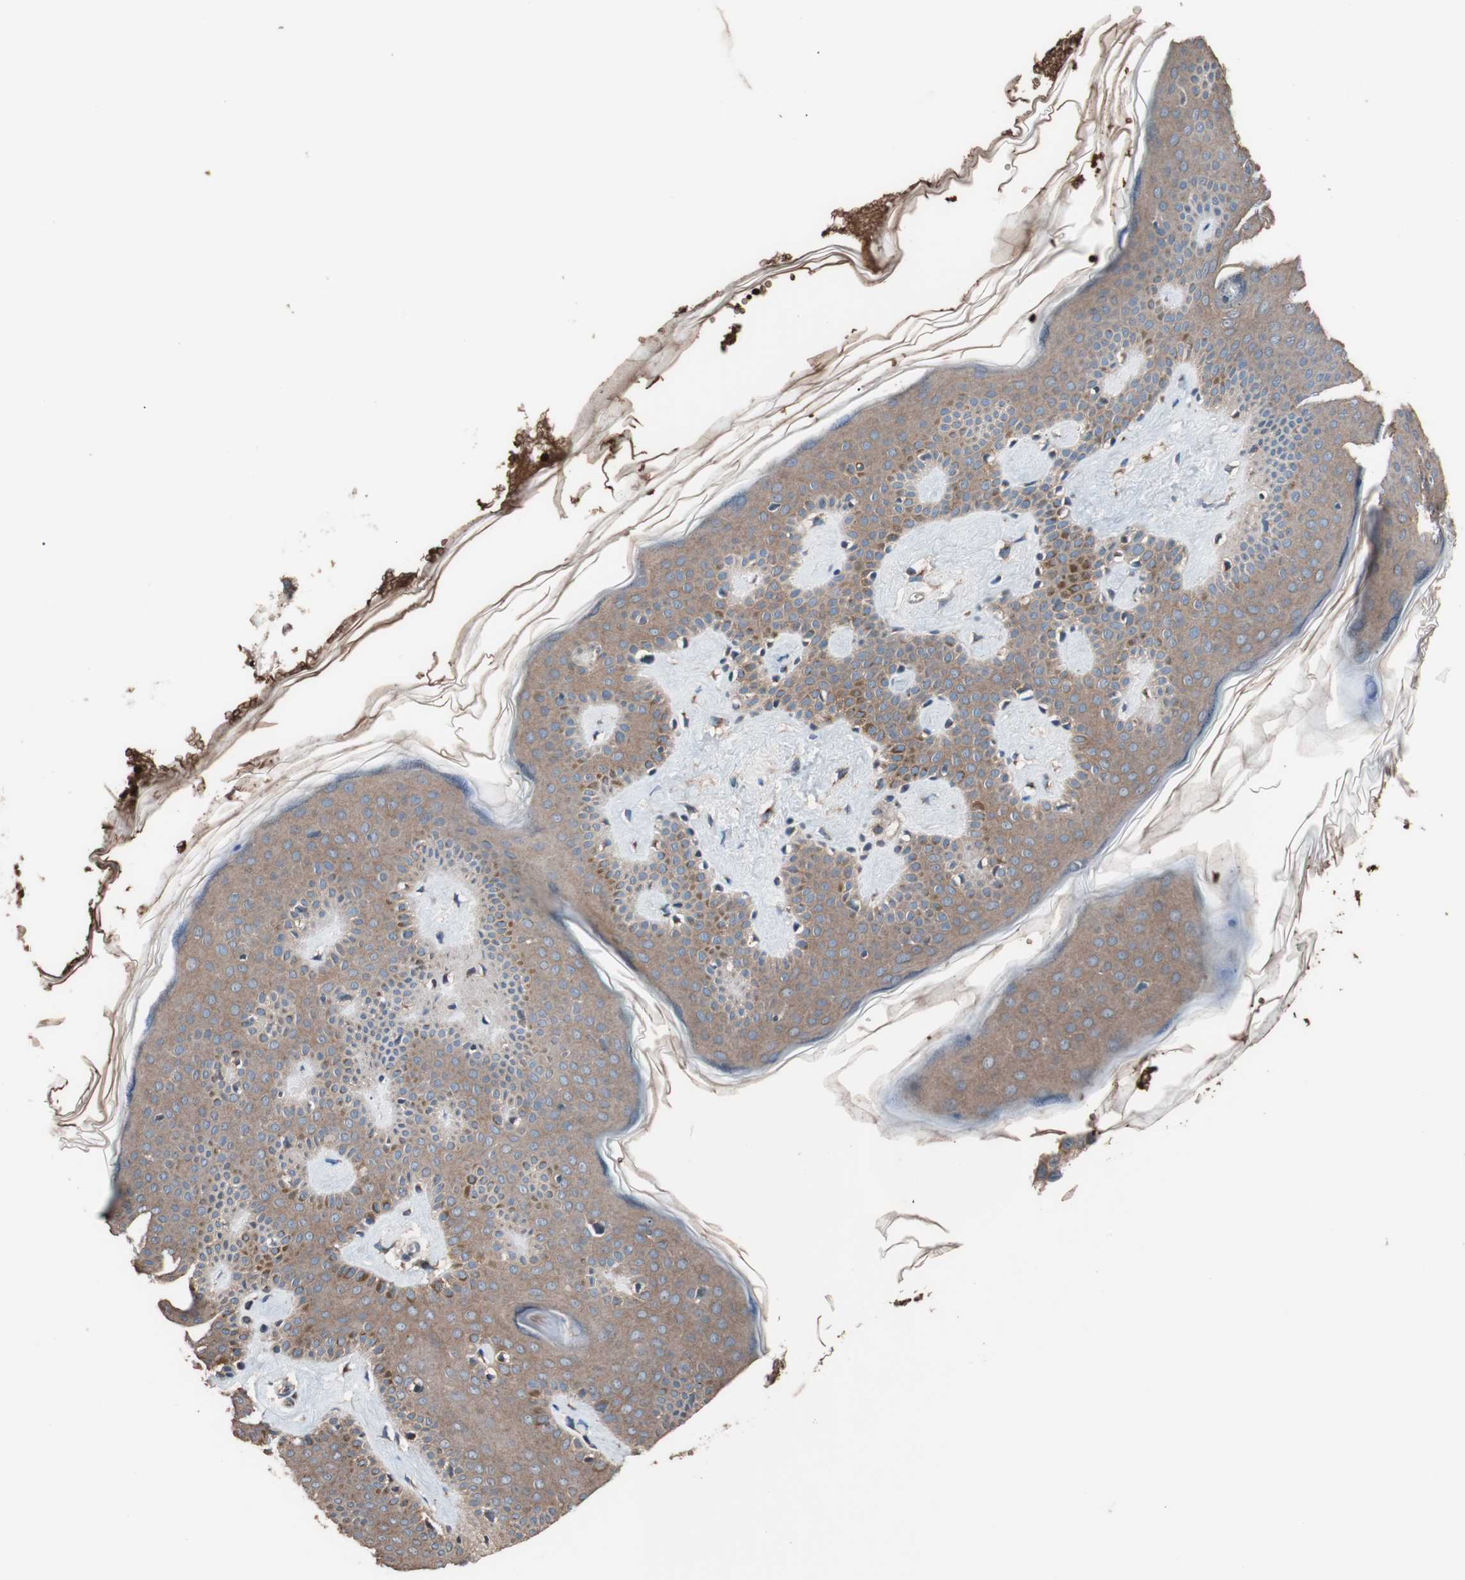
{"staining": {"intensity": "strong", "quantity": ">75%", "location": "cytoplasmic/membranous"}, "tissue": "skin", "cell_type": "Fibroblasts", "image_type": "normal", "snomed": [{"axis": "morphology", "description": "Normal tissue, NOS"}, {"axis": "topography", "description": "Skin"}], "caption": "Immunohistochemistry (DAB (3,3'-diaminobenzidine)) staining of normal human skin reveals strong cytoplasmic/membranous protein positivity in approximately >75% of fibroblasts.", "gene": "GLYCTK", "patient": {"sex": "male", "age": 67}}